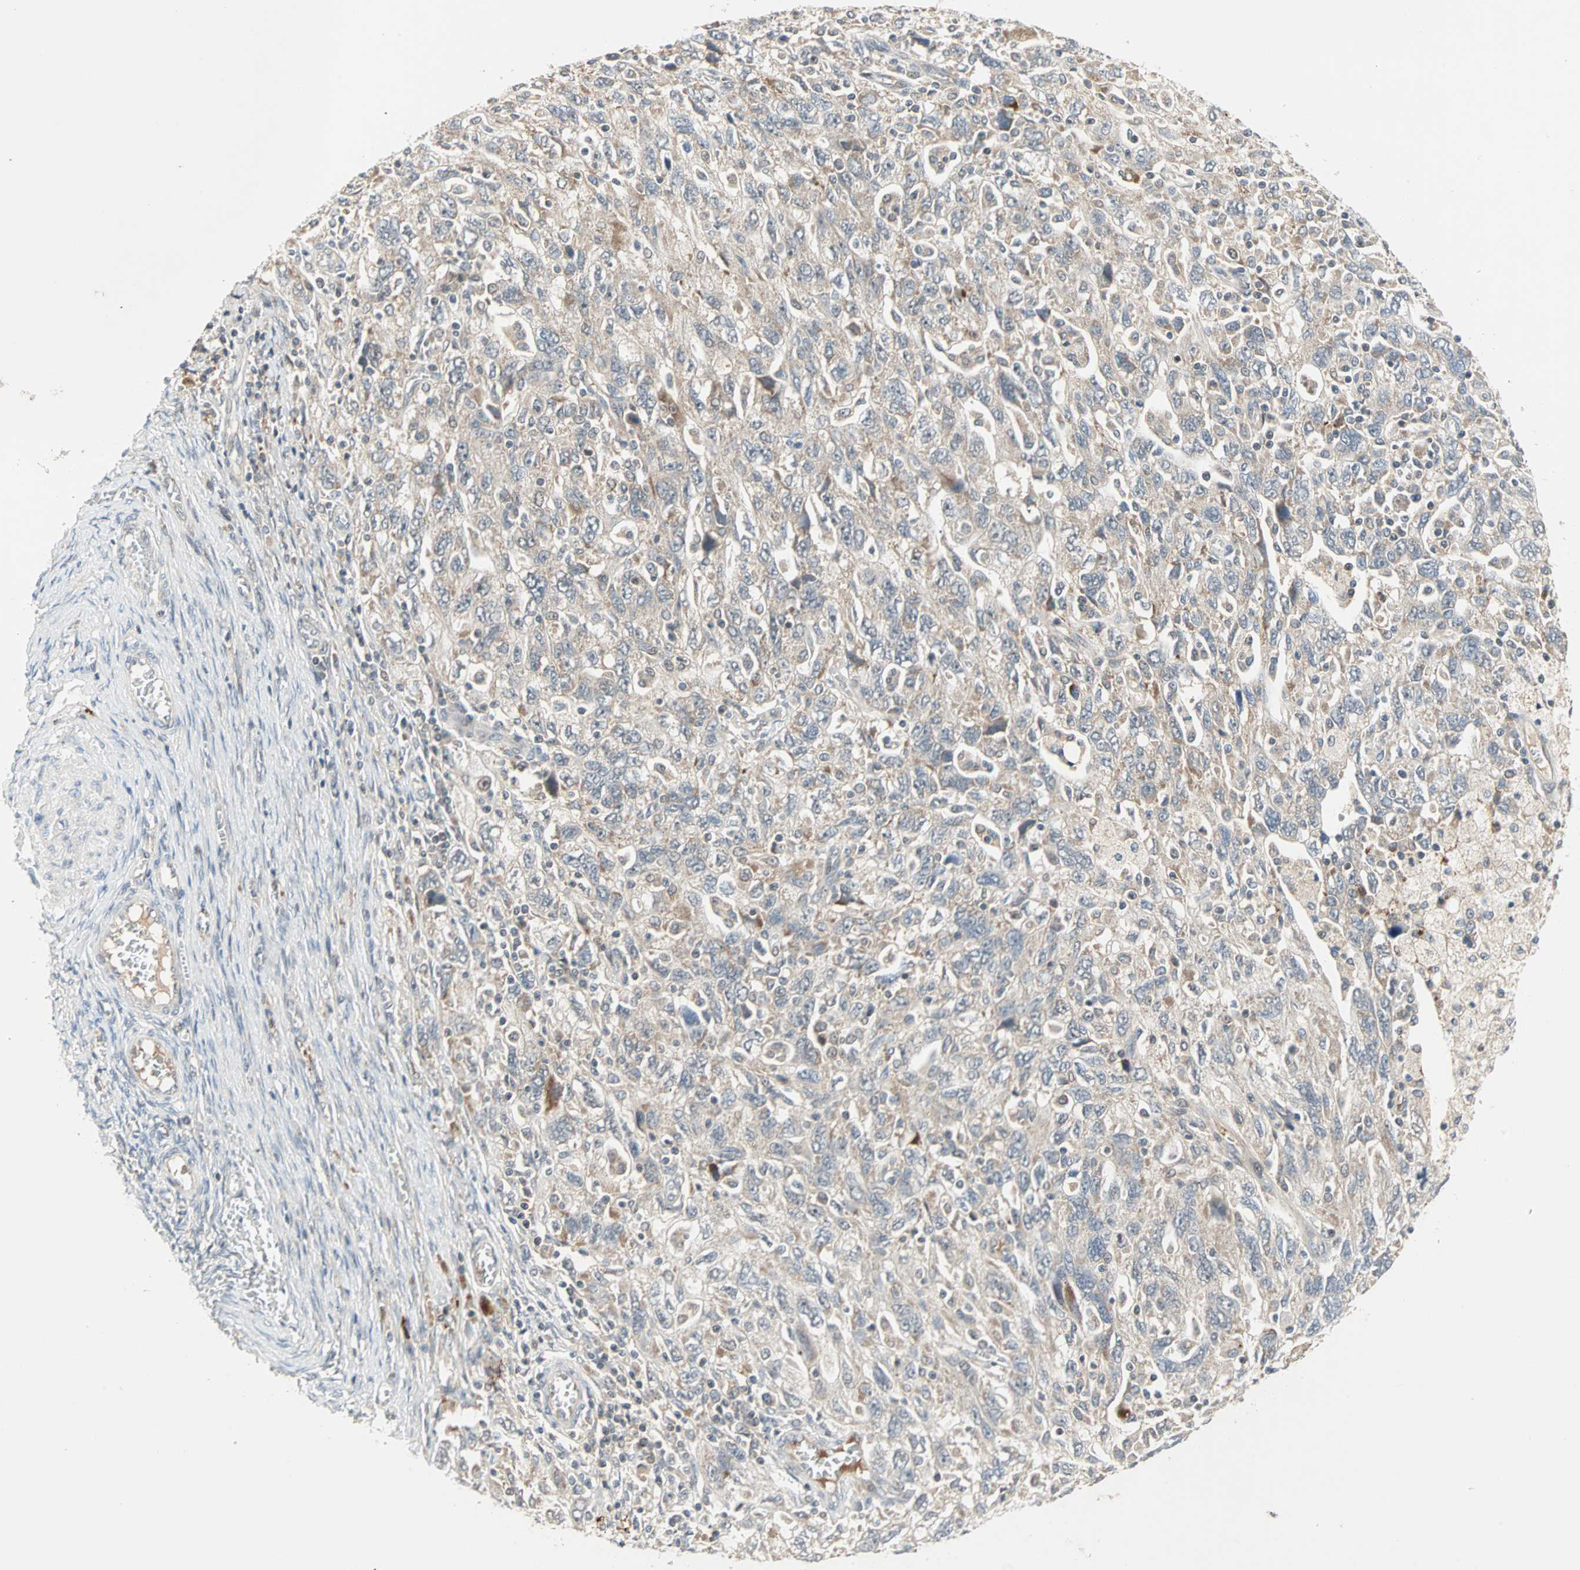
{"staining": {"intensity": "weak", "quantity": "25%-75%", "location": "cytoplasmic/membranous"}, "tissue": "ovarian cancer", "cell_type": "Tumor cells", "image_type": "cancer", "snomed": [{"axis": "morphology", "description": "Carcinoma, NOS"}, {"axis": "morphology", "description": "Cystadenocarcinoma, serous, NOS"}, {"axis": "topography", "description": "Ovary"}], "caption": "A histopathology image of carcinoma (ovarian) stained for a protein reveals weak cytoplasmic/membranous brown staining in tumor cells. (DAB = brown stain, brightfield microscopy at high magnification).", "gene": "PROS1", "patient": {"sex": "female", "age": 69}}